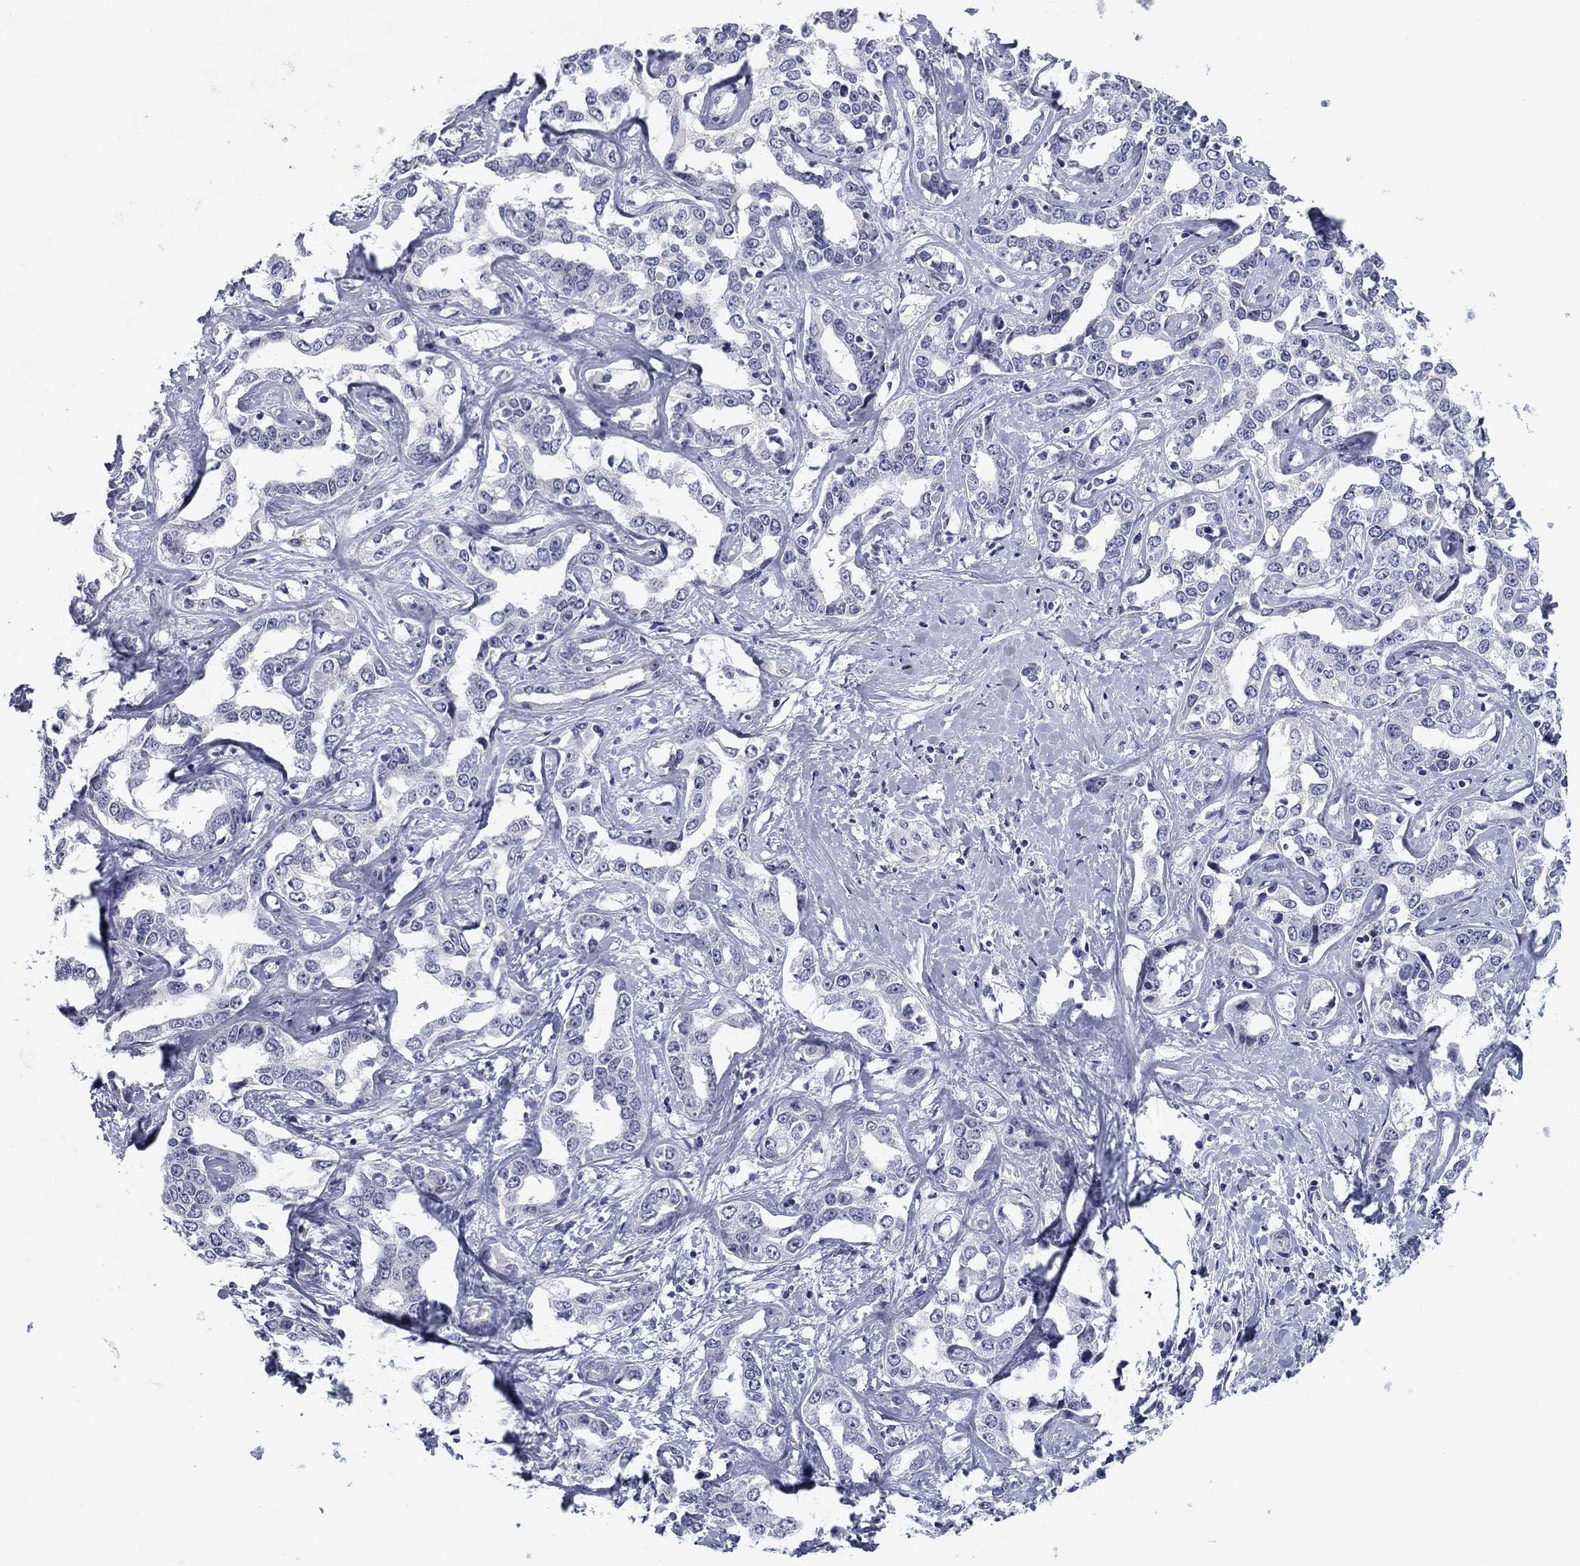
{"staining": {"intensity": "negative", "quantity": "none", "location": "none"}, "tissue": "liver cancer", "cell_type": "Tumor cells", "image_type": "cancer", "snomed": [{"axis": "morphology", "description": "Cholangiocarcinoma"}, {"axis": "topography", "description": "Liver"}], "caption": "Immunohistochemical staining of liver cholangiocarcinoma demonstrates no significant expression in tumor cells.", "gene": "PRPH", "patient": {"sex": "male", "age": 59}}